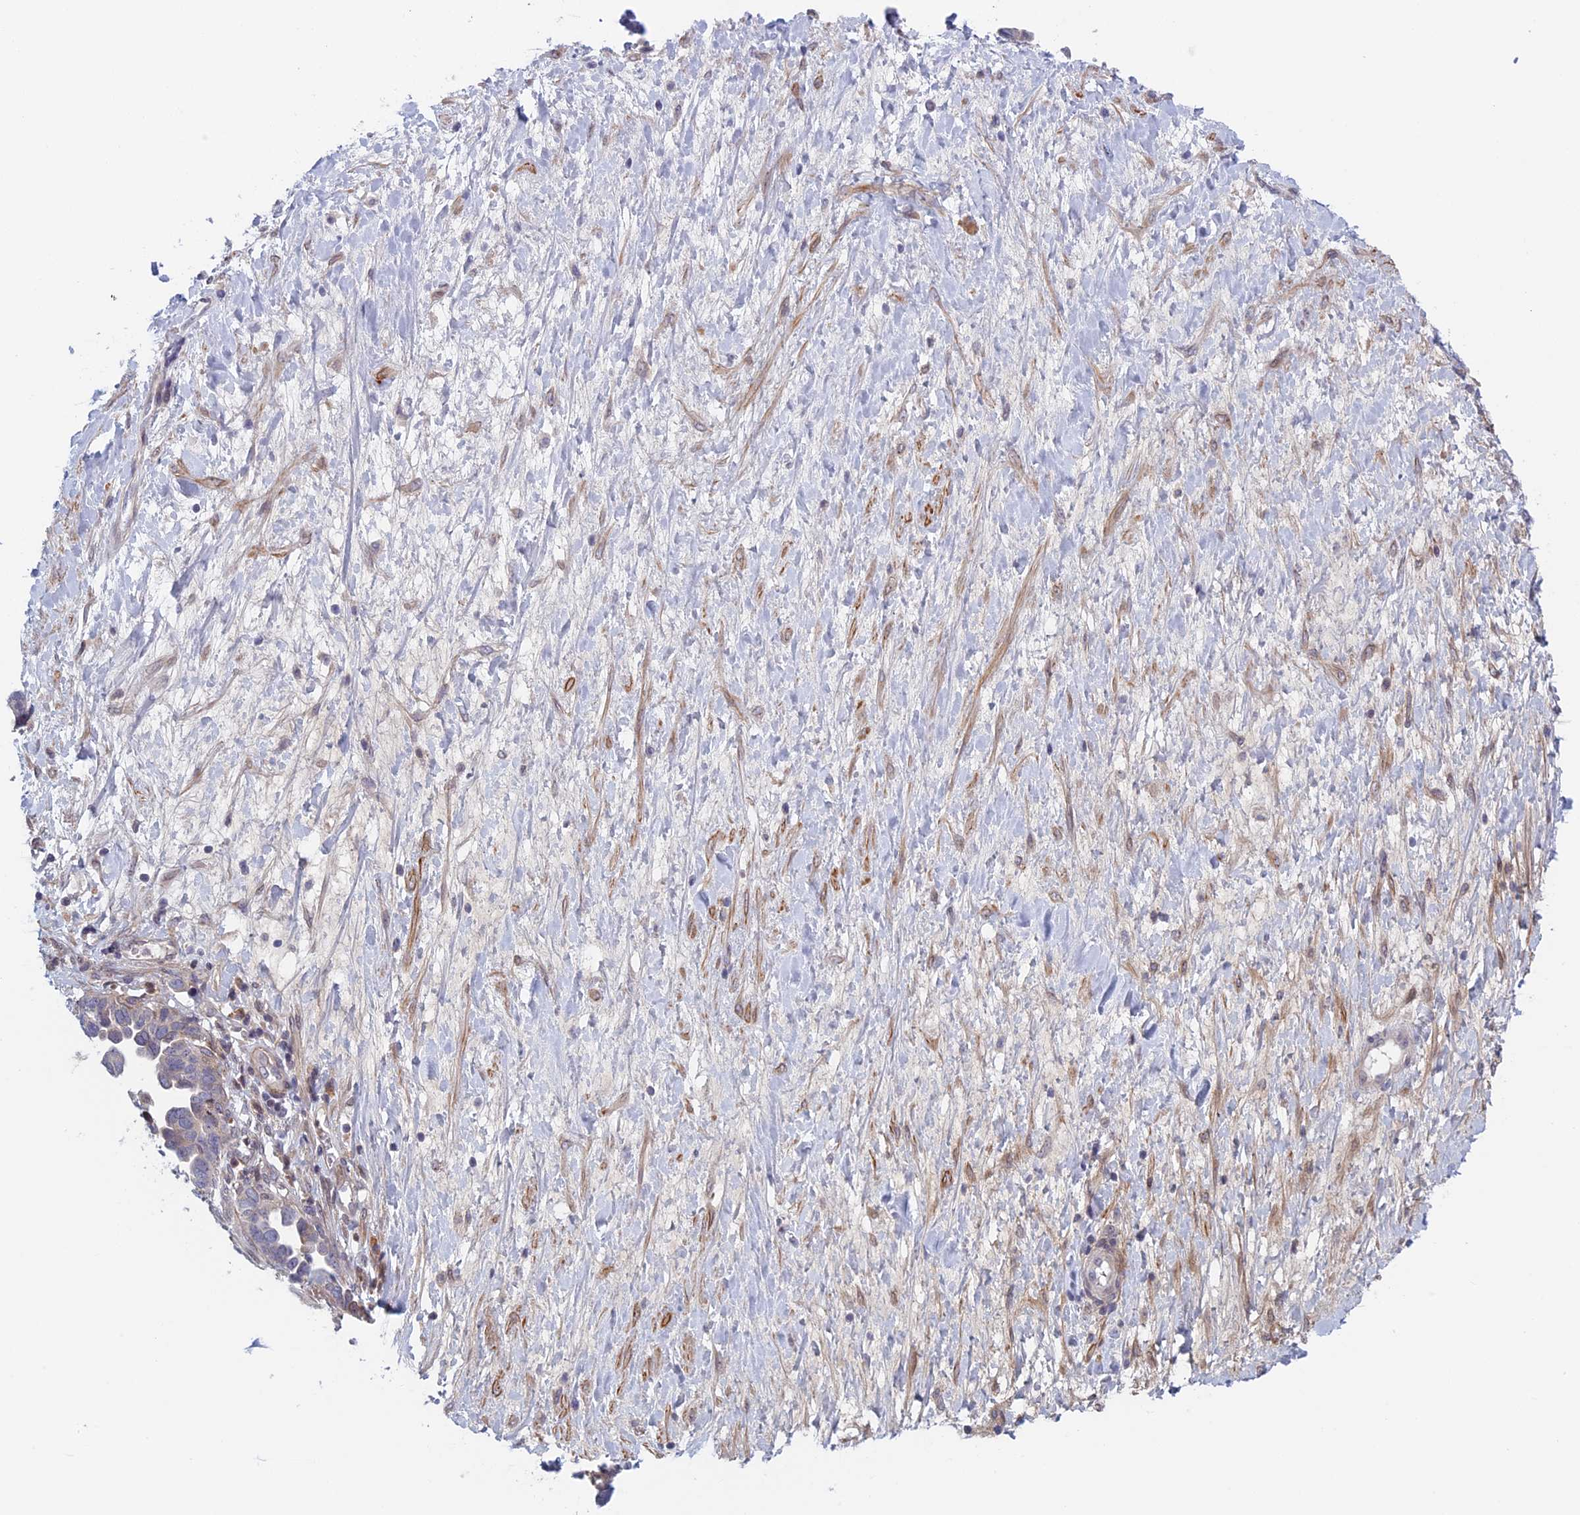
{"staining": {"intensity": "negative", "quantity": "none", "location": "none"}, "tissue": "ovarian cancer", "cell_type": "Tumor cells", "image_type": "cancer", "snomed": [{"axis": "morphology", "description": "Cystadenocarcinoma, serous, NOS"}, {"axis": "topography", "description": "Ovary"}], "caption": "This is an immunohistochemistry (IHC) histopathology image of serous cystadenocarcinoma (ovarian). There is no staining in tumor cells.", "gene": "FADS1", "patient": {"sex": "female", "age": 54}}